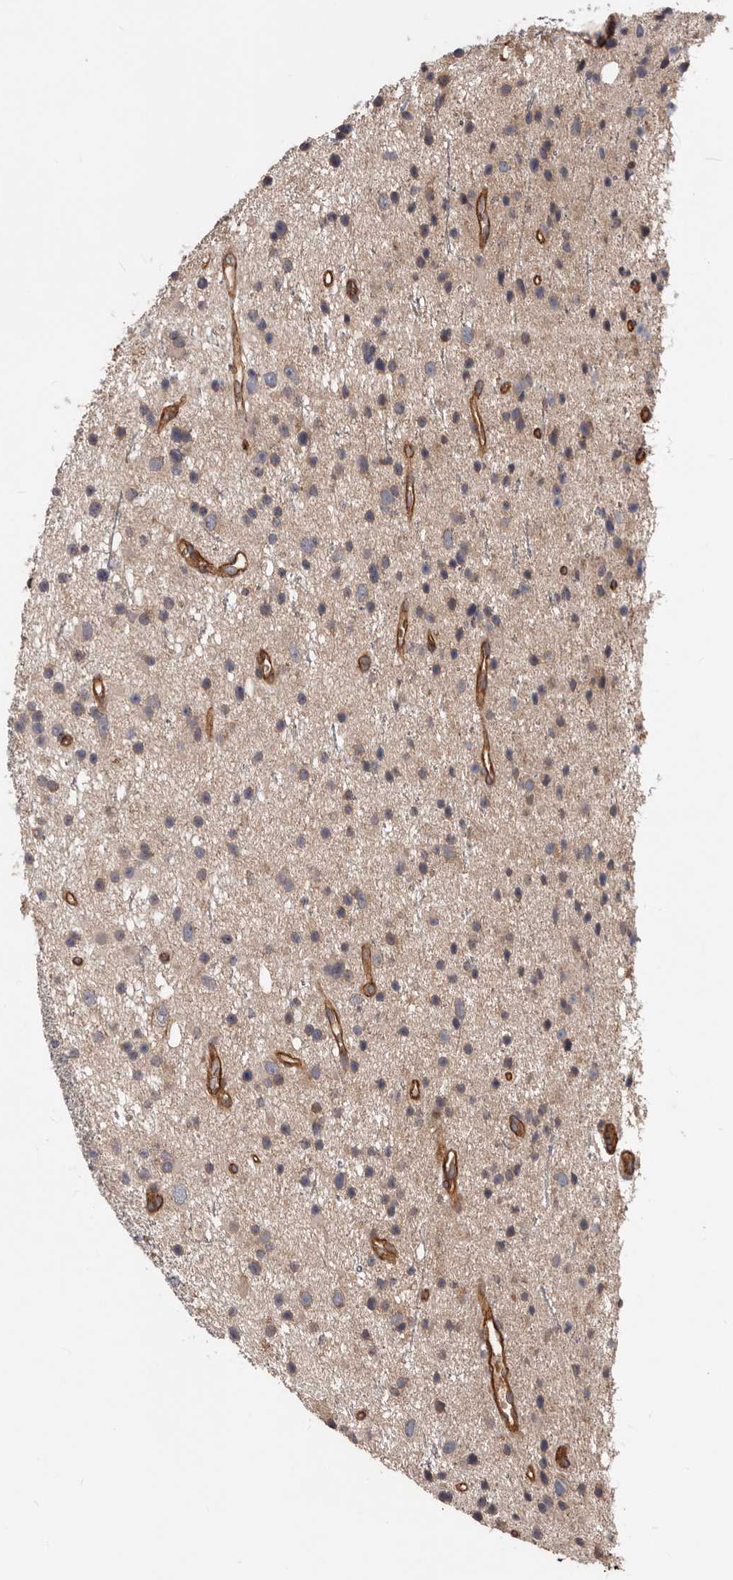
{"staining": {"intensity": "weak", "quantity": "25%-75%", "location": "cytoplasmic/membranous"}, "tissue": "glioma", "cell_type": "Tumor cells", "image_type": "cancer", "snomed": [{"axis": "morphology", "description": "Glioma, malignant, Low grade"}, {"axis": "topography", "description": "Cerebral cortex"}], "caption": "Immunohistochemical staining of glioma displays low levels of weak cytoplasmic/membranous positivity in about 25%-75% of tumor cells.", "gene": "PNRC2", "patient": {"sex": "female", "age": 39}}